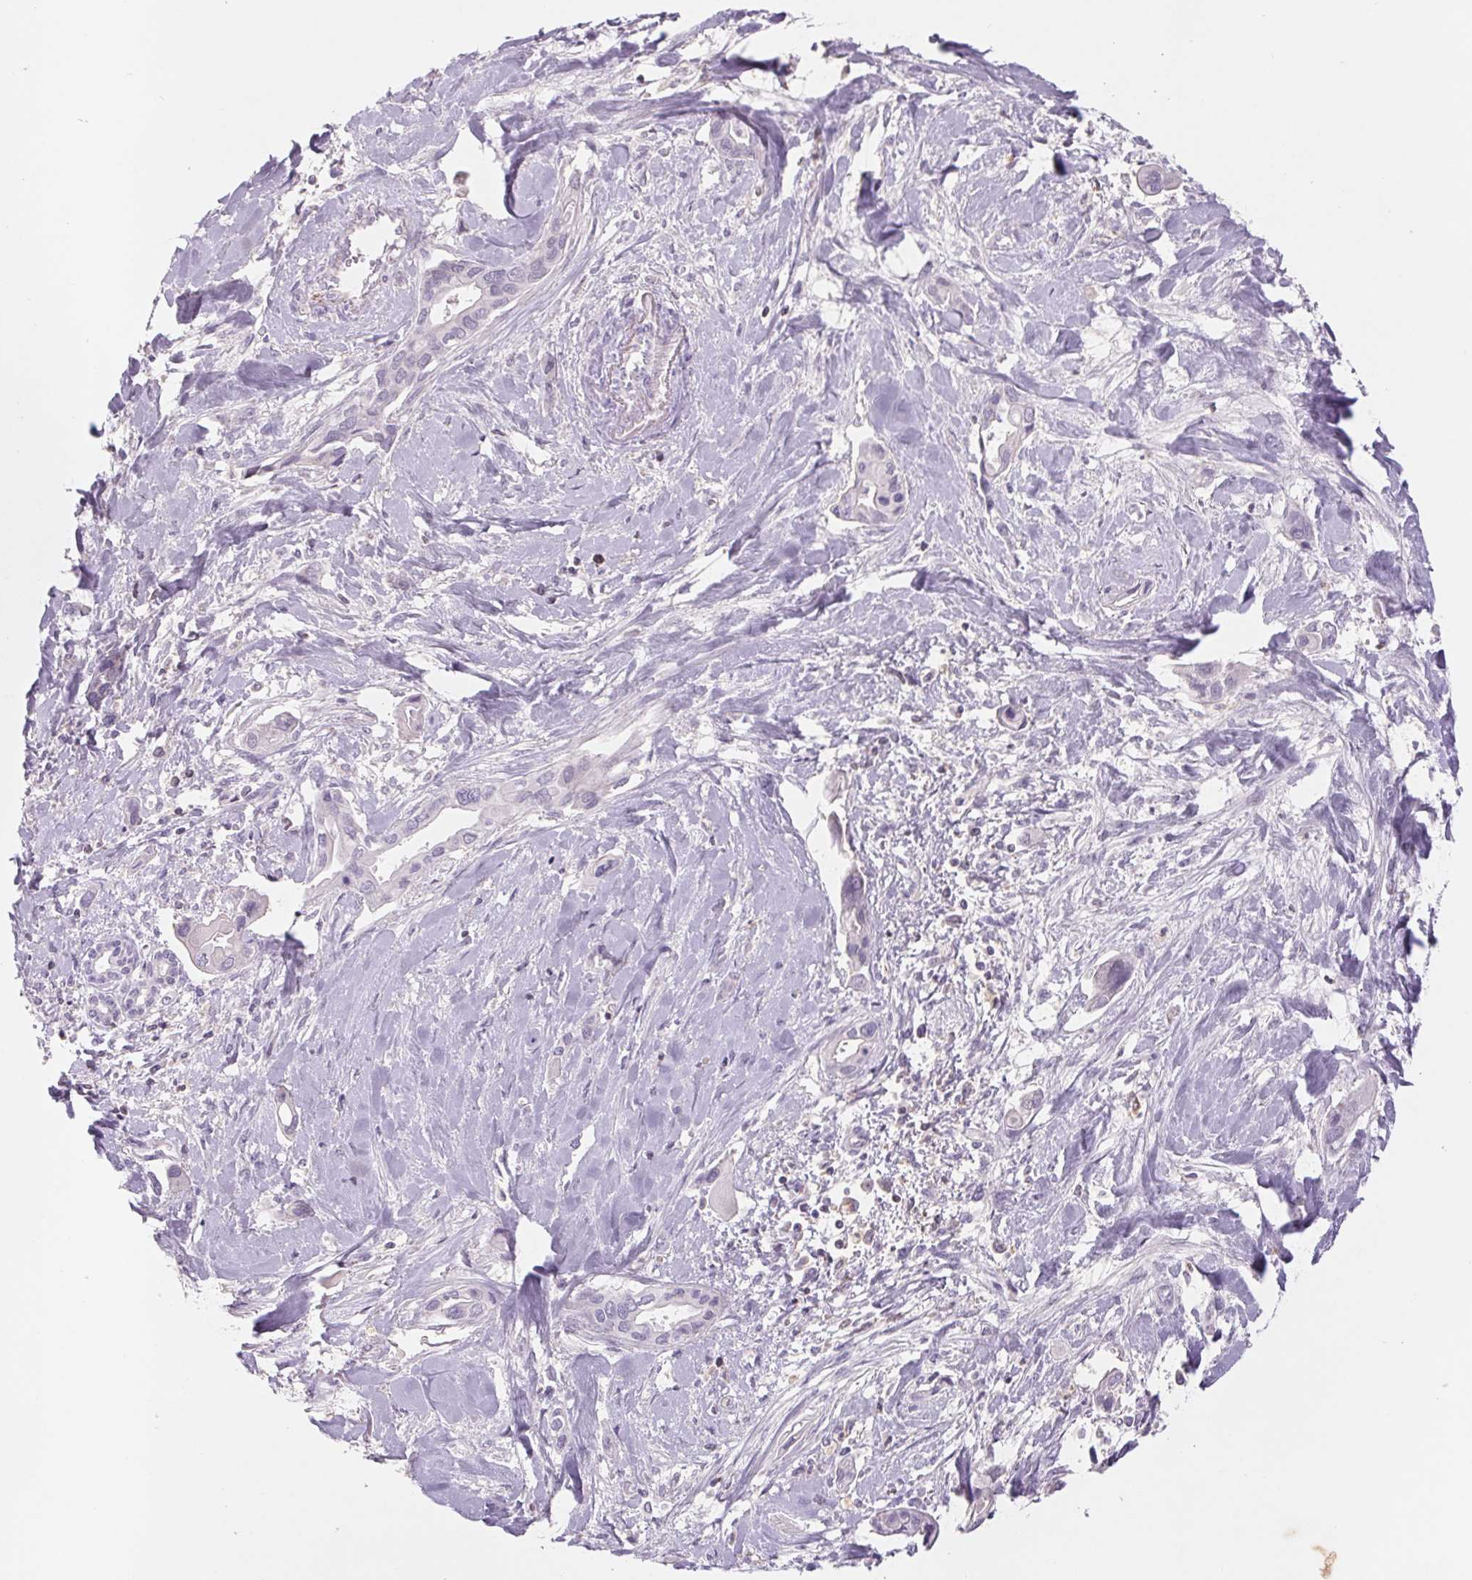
{"staining": {"intensity": "negative", "quantity": "none", "location": "none"}, "tissue": "liver cancer", "cell_type": "Tumor cells", "image_type": "cancer", "snomed": [{"axis": "morphology", "description": "Cholangiocarcinoma"}, {"axis": "topography", "description": "Liver"}], "caption": "DAB immunohistochemical staining of human liver cancer shows no significant expression in tumor cells.", "gene": "KIF26A", "patient": {"sex": "female", "age": 64}}